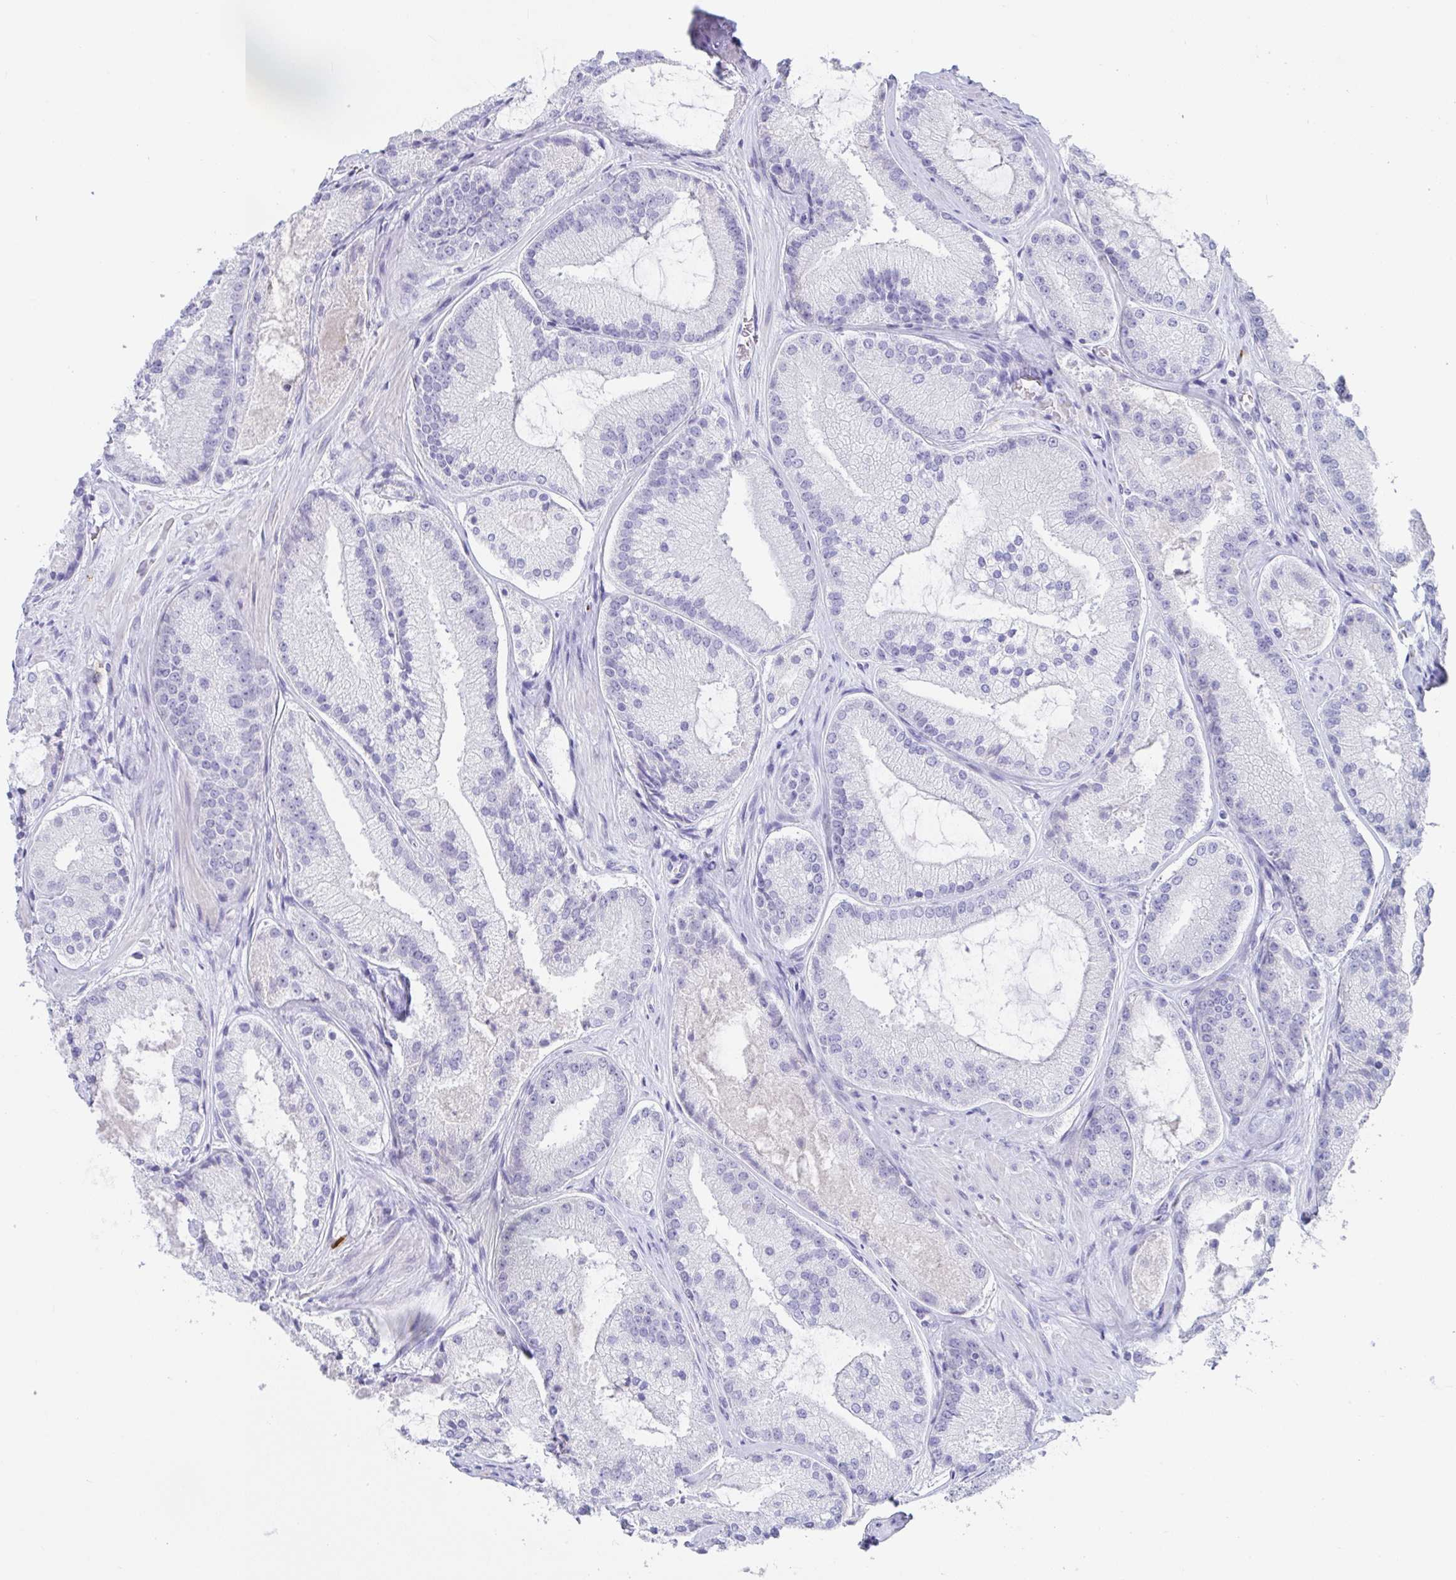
{"staining": {"intensity": "negative", "quantity": "none", "location": "none"}, "tissue": "prostate cancer", "cell_type": "Tumor cells", "image_type": "cancer", "snomed": [{"axis": "morphology", "description": "Adenocarcinoma, High grade"}, {"axis": "topography", "description": "Prostate"}], "caption": "Tumor cells are negative for brown protein staining in prostate cancer (high-grade adenocarcinoma).", "gene": "PLA2G1B", "patient": {"sex": "male", "age": 73}}